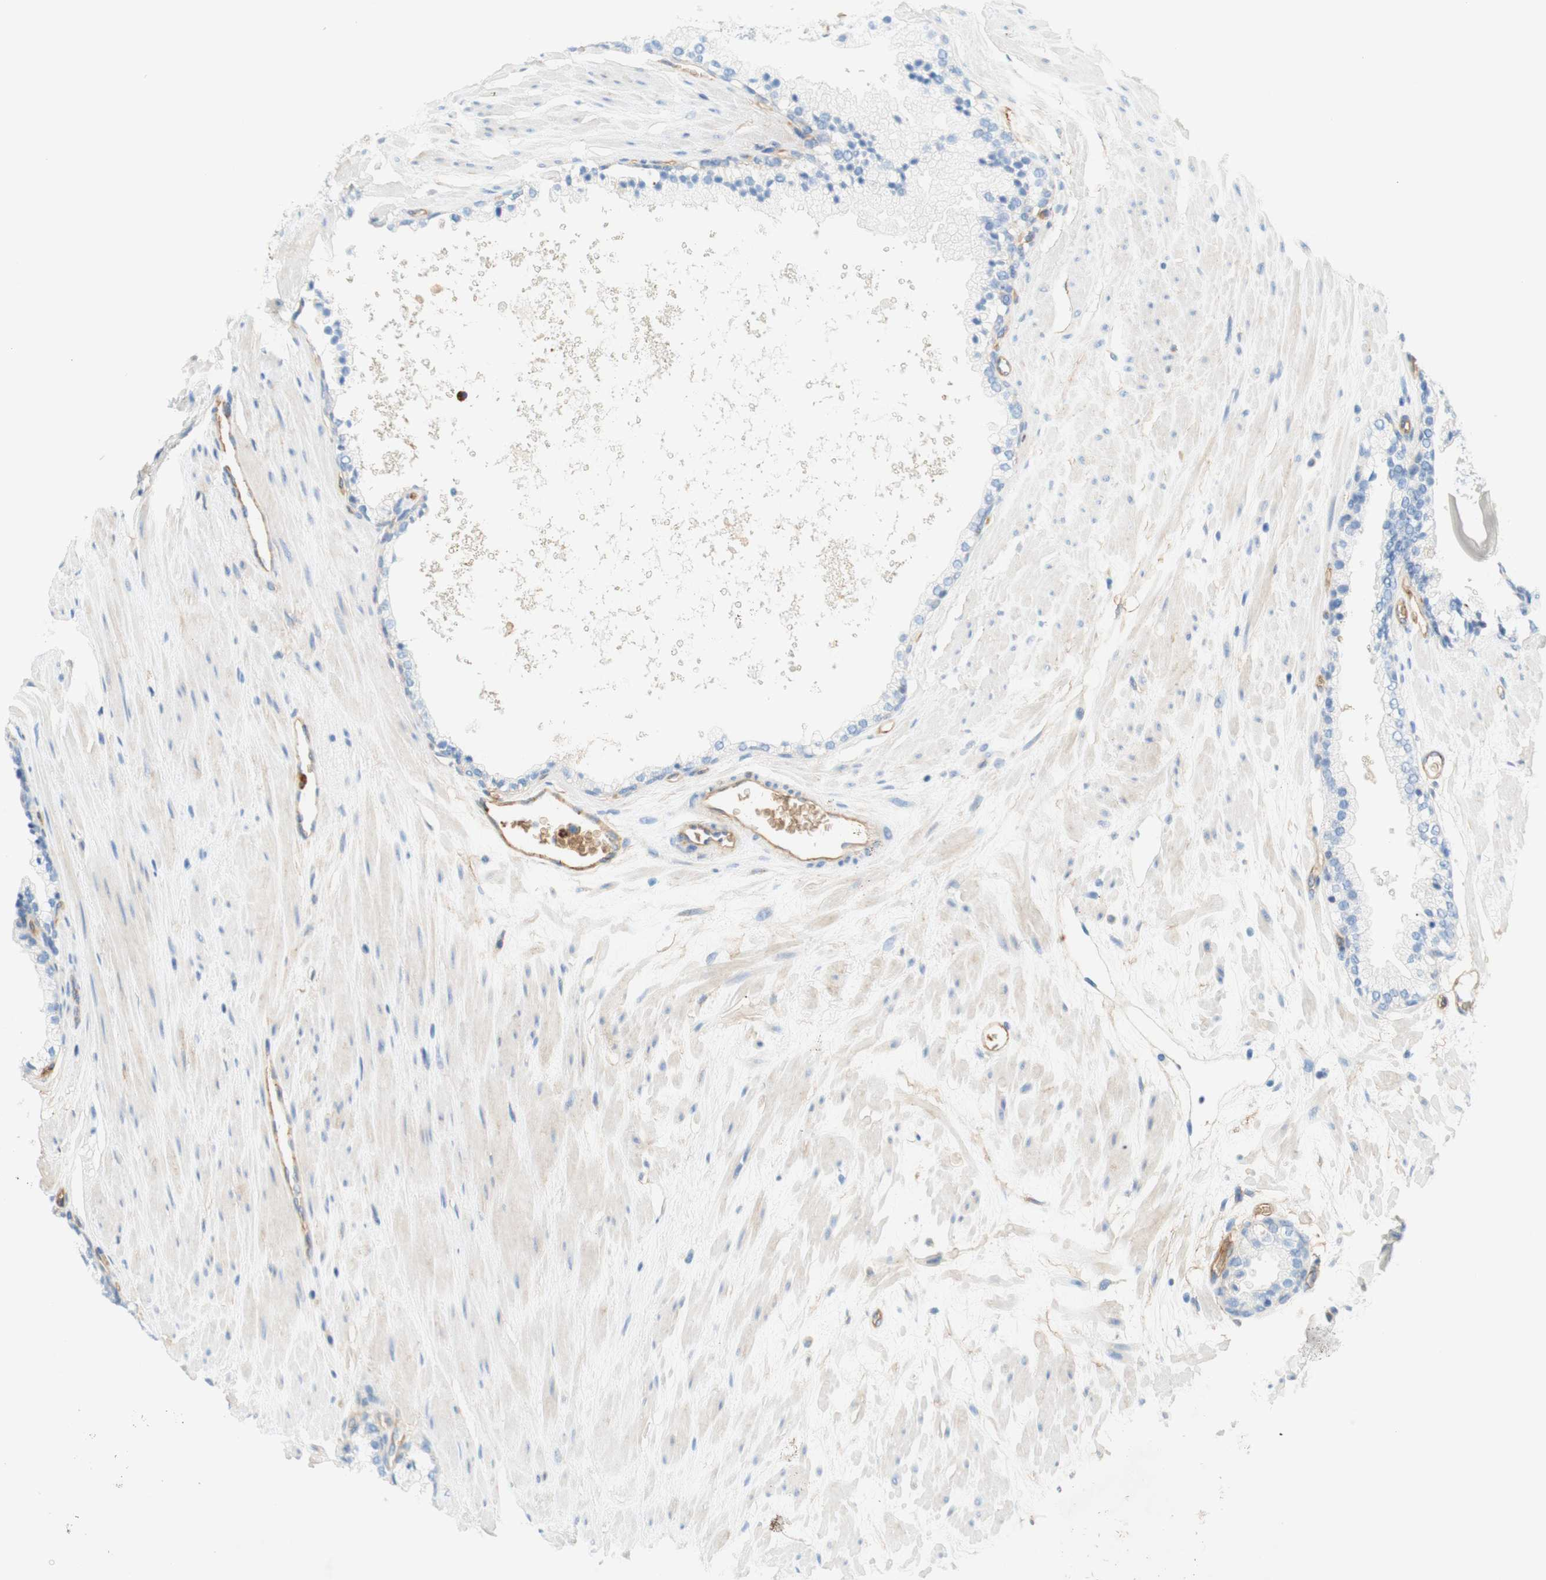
{"staining": {"intensity": "negative", "quantity": "none", "location": "none"}, "tissue": "prostate cancer", "cell_type": "Tumor cells", "image_type": "cancer", "snomed": [{"axis": "morphology", "description": "Adenocarcinoma, High grade"}, {"axis": "topography", "description": "Prostate"}], "caption": "Prostate cancer was stained to show a protein in brown. There is no significant staining in tumor cells. (IHC, brightfield microscopy, high magnification).", "gene": "STOM", "patient": {"sex": "male", "age": 65}}